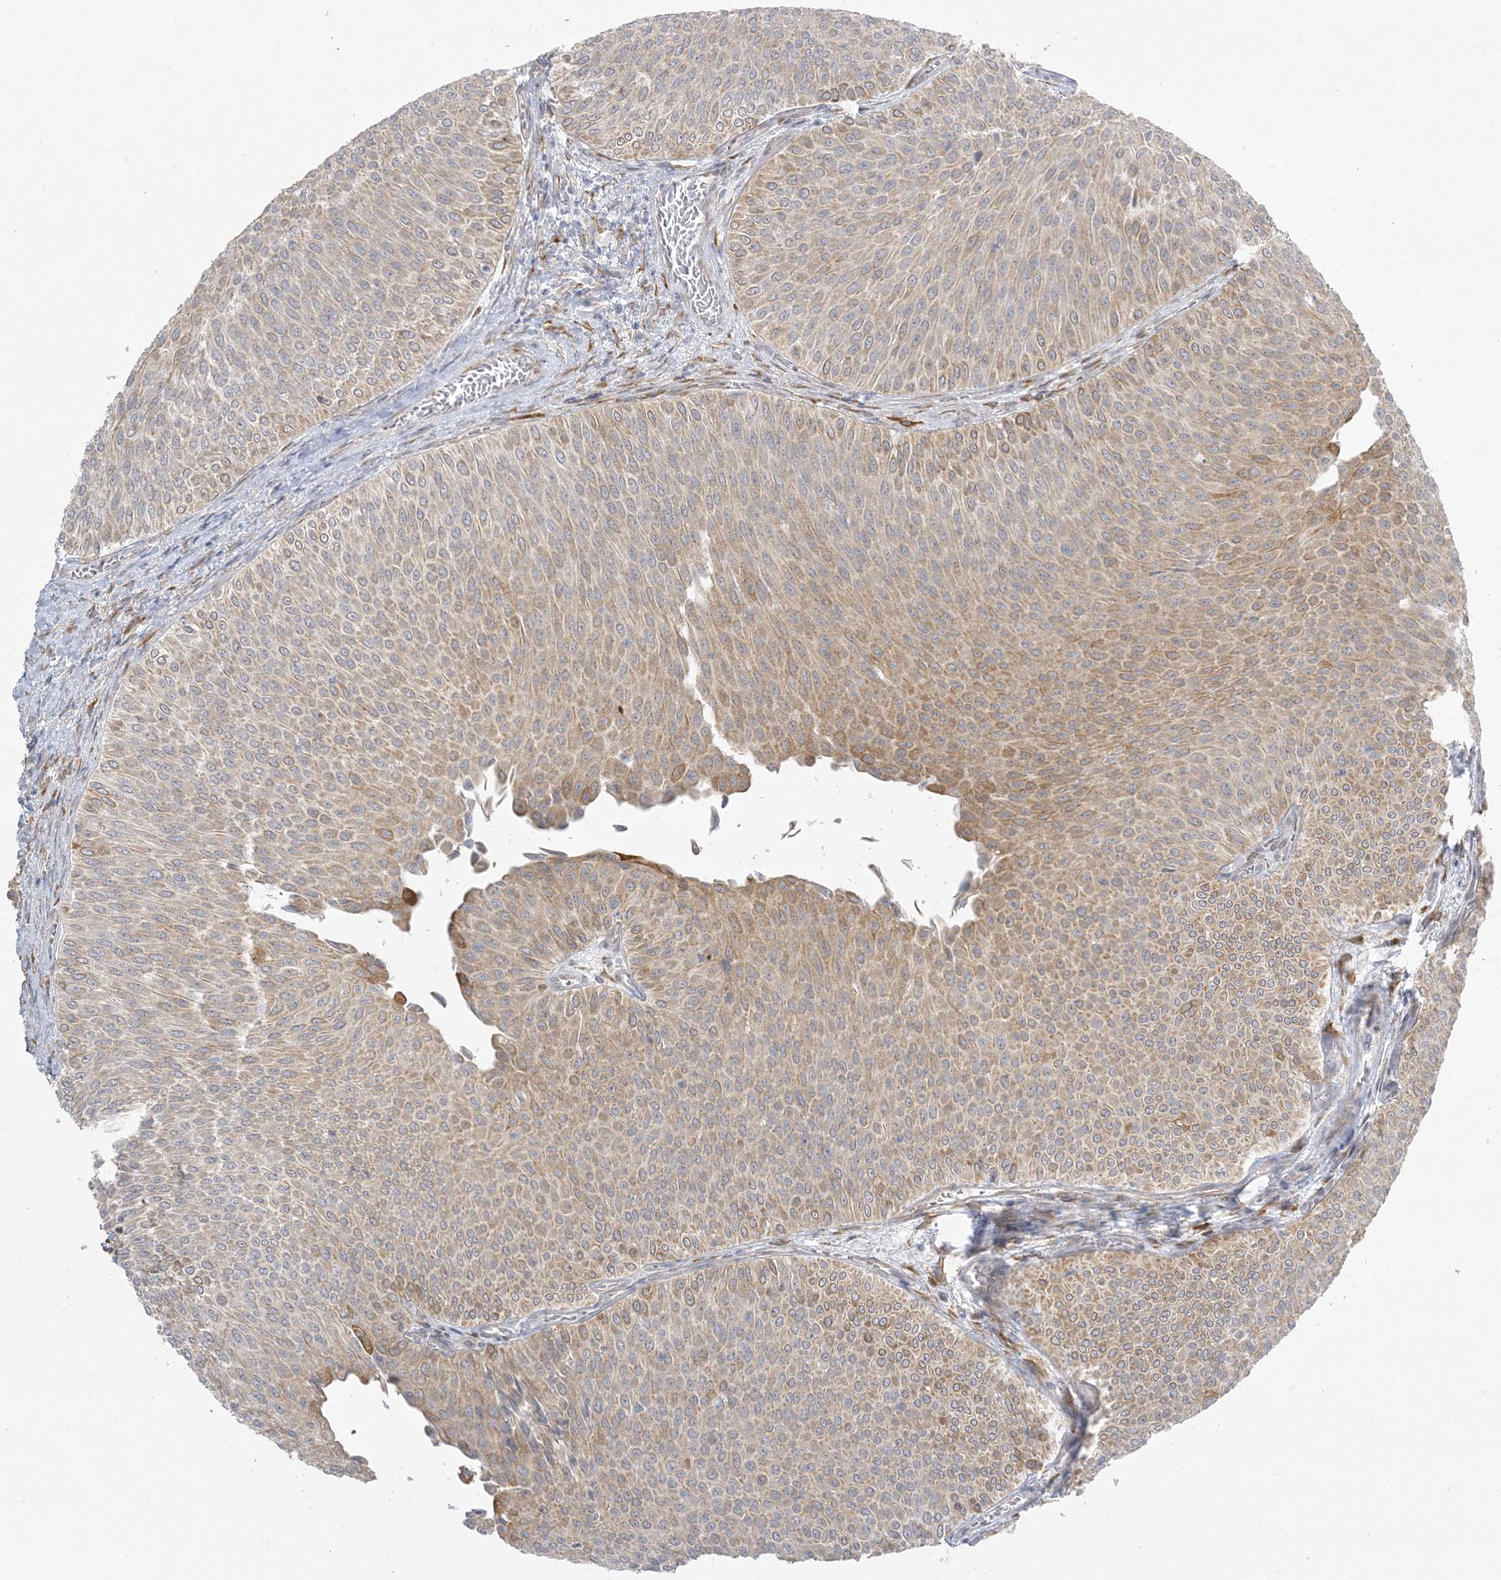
{"staining": {"intensity": "moderate", "quantity": "25%-75%", "location": "cytoplasmic/membranous"}, "tissue": "urothelial cancer", "cell_type": "Tumor cells", "image_type": "cancer", "snomed": [{"axis": "morphology", "description": "Urothelial carcinoma, Low grade"}, {"axis": "topography", "description": "Urinary bladder"}], "caption": "Urothelial carcinoma (low-grade) tissue exhibits moderate cytoplasmic/membranous positivity in about 25%-75% of tumor cells, visualized by immunohistochemistry.", "gene": "ZC3H6", "patient": {"sex": "male", "age": 78}}